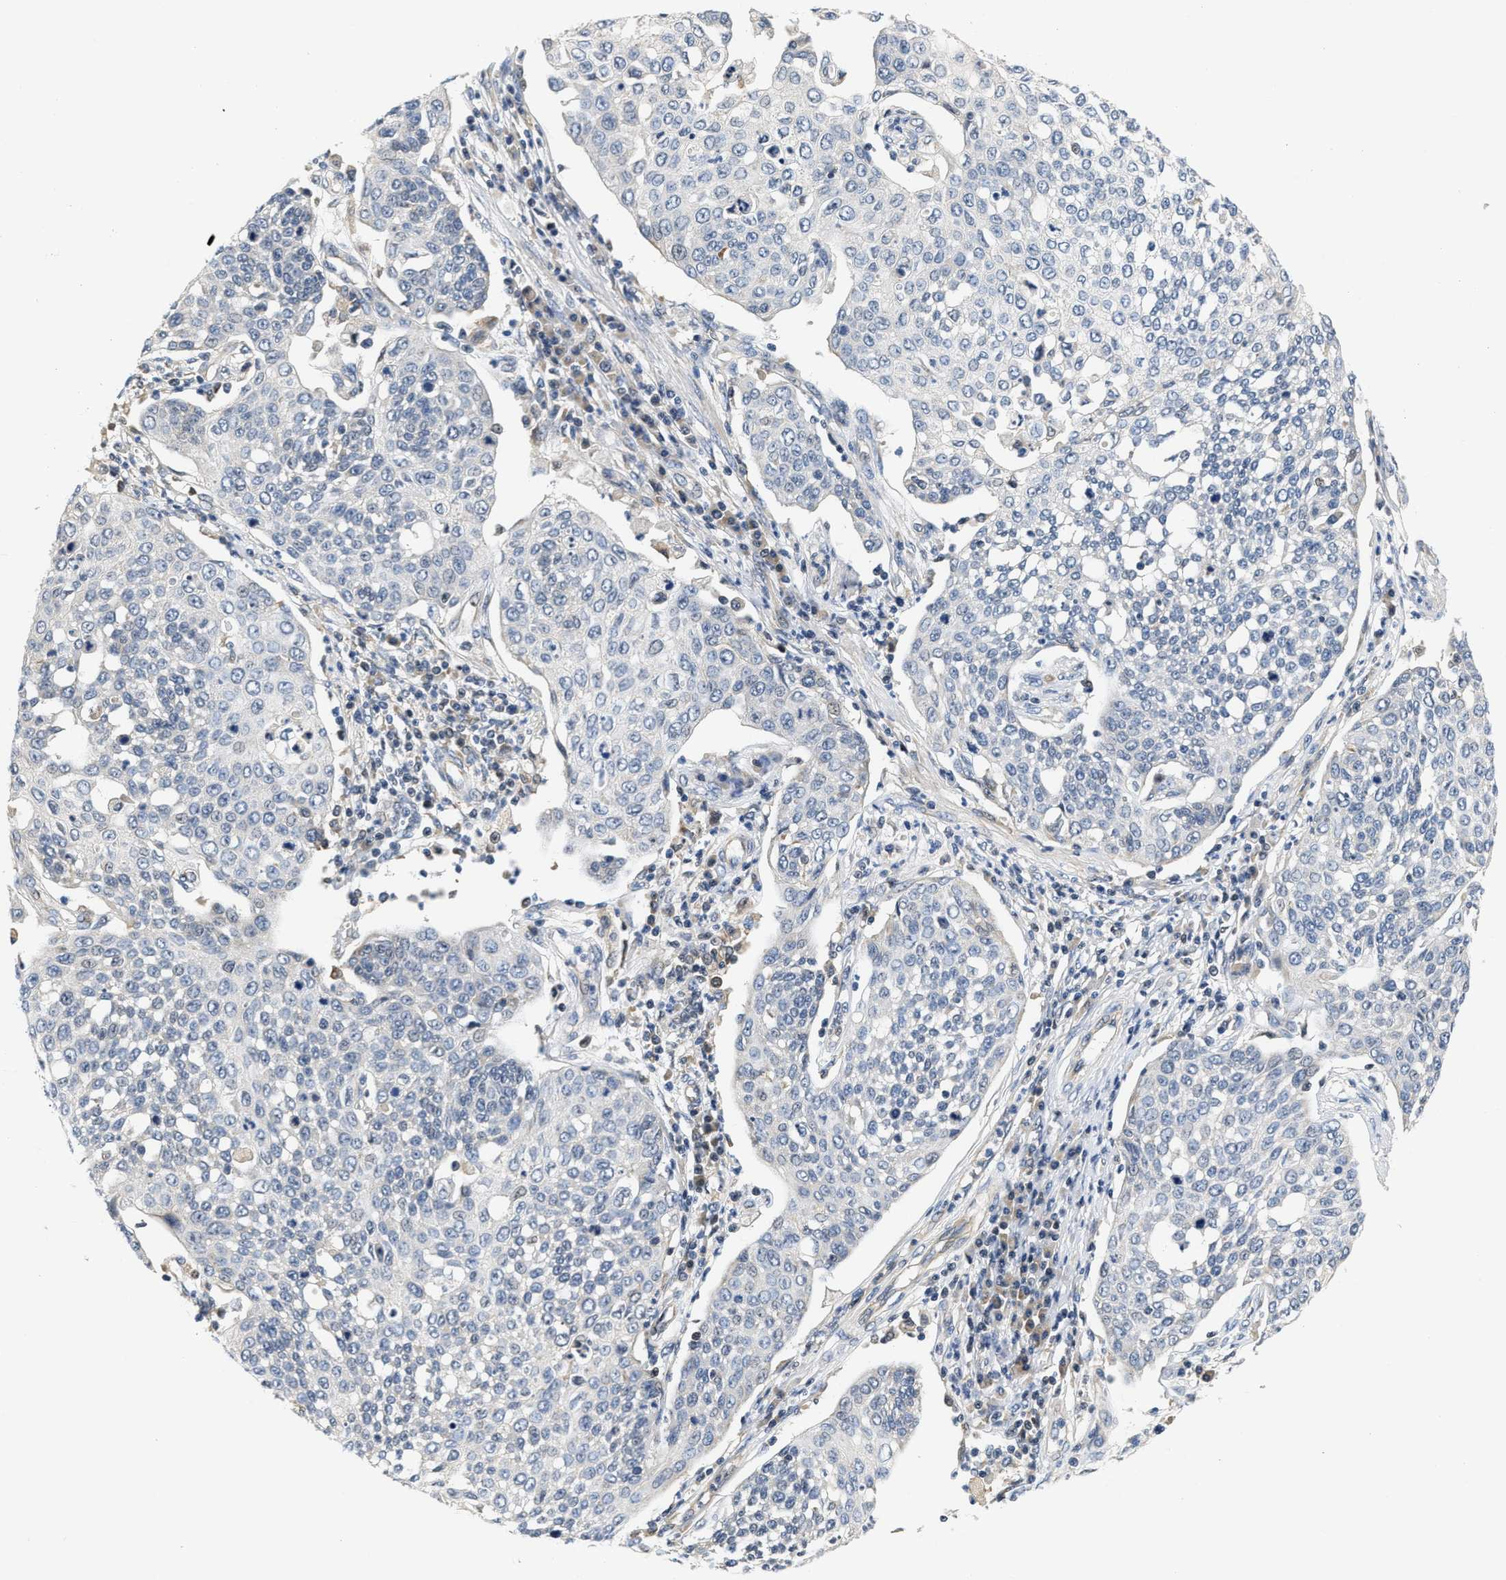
{"staining": {"intensity": "negative", "quantity": "none", "location": "none"}, "tissue": "cervical cancer", "cell_type": "Tumor cells", "image_type": "cancer", "snomed": [{"axis": "morphology", "description": "Squamous cell carcinoma, NOS"}, {"axis": "topography", "description": "Cervix"}], "caption": "Protein analysis of squamous cell carcinoma (cervical) reveals no significant positivity in tumor cells.", "gene": "TNIP2", "patient": {"sex": "female", "age": 34}}